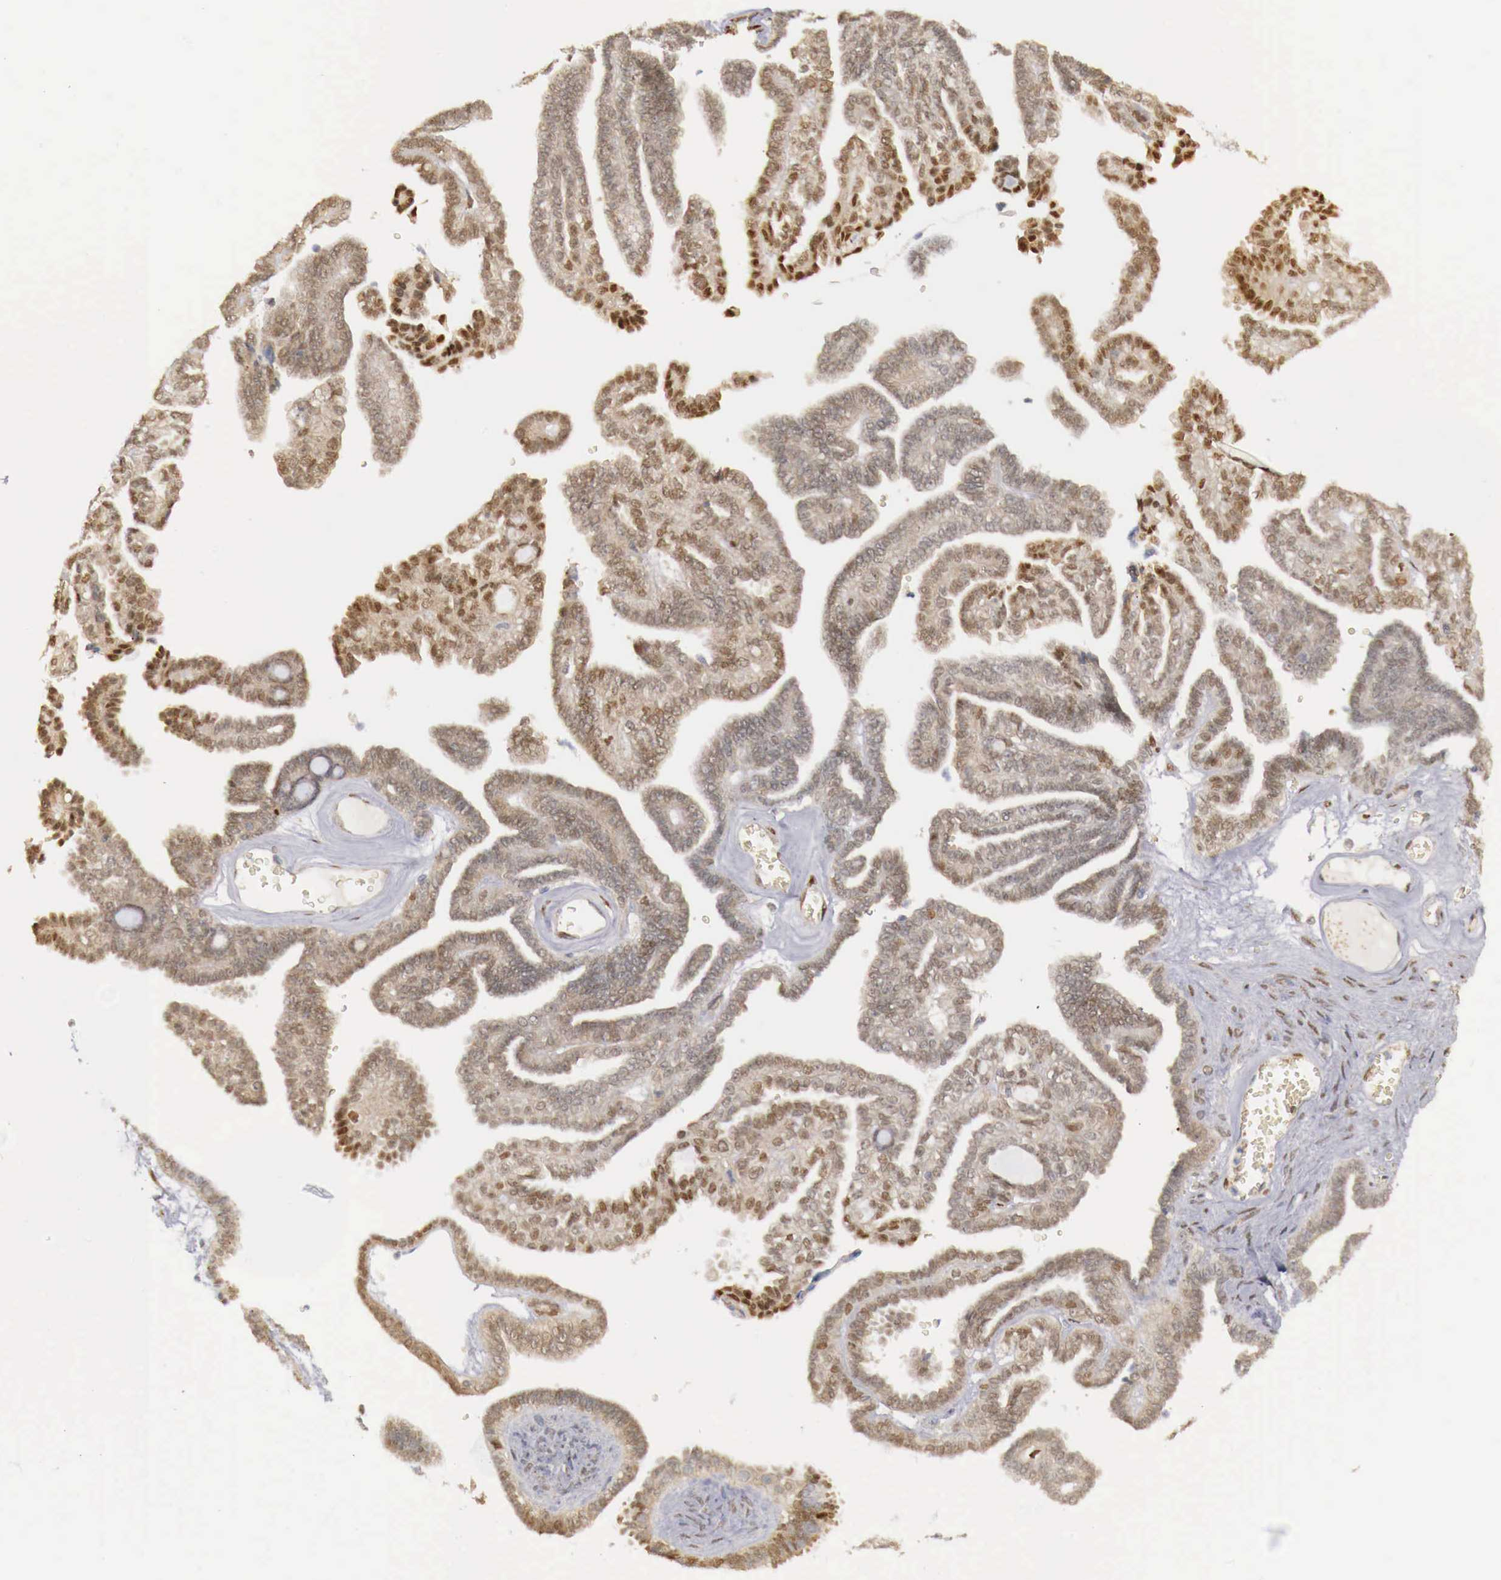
{"staining": {"intensity": "moderate", "quantity": "25%-75%", "location": "nuclear"}, "tissue": "ovarian cancer", "cell_type": "Tumor cells", "image_type": "cancer", "snomed": [{"axis": "morphology", "description": "Cystadenocarcinoma, serous, NOS"}, {"axis": "topography", "description": "Ovary"}], "caption": "Human serous cystadenocarcinoma (ovarian) stained with a protein marker shows moderate staining in tumor cells.", "gene": "KHDRBS2", "patient": {"sex": "female", "age": 71}}